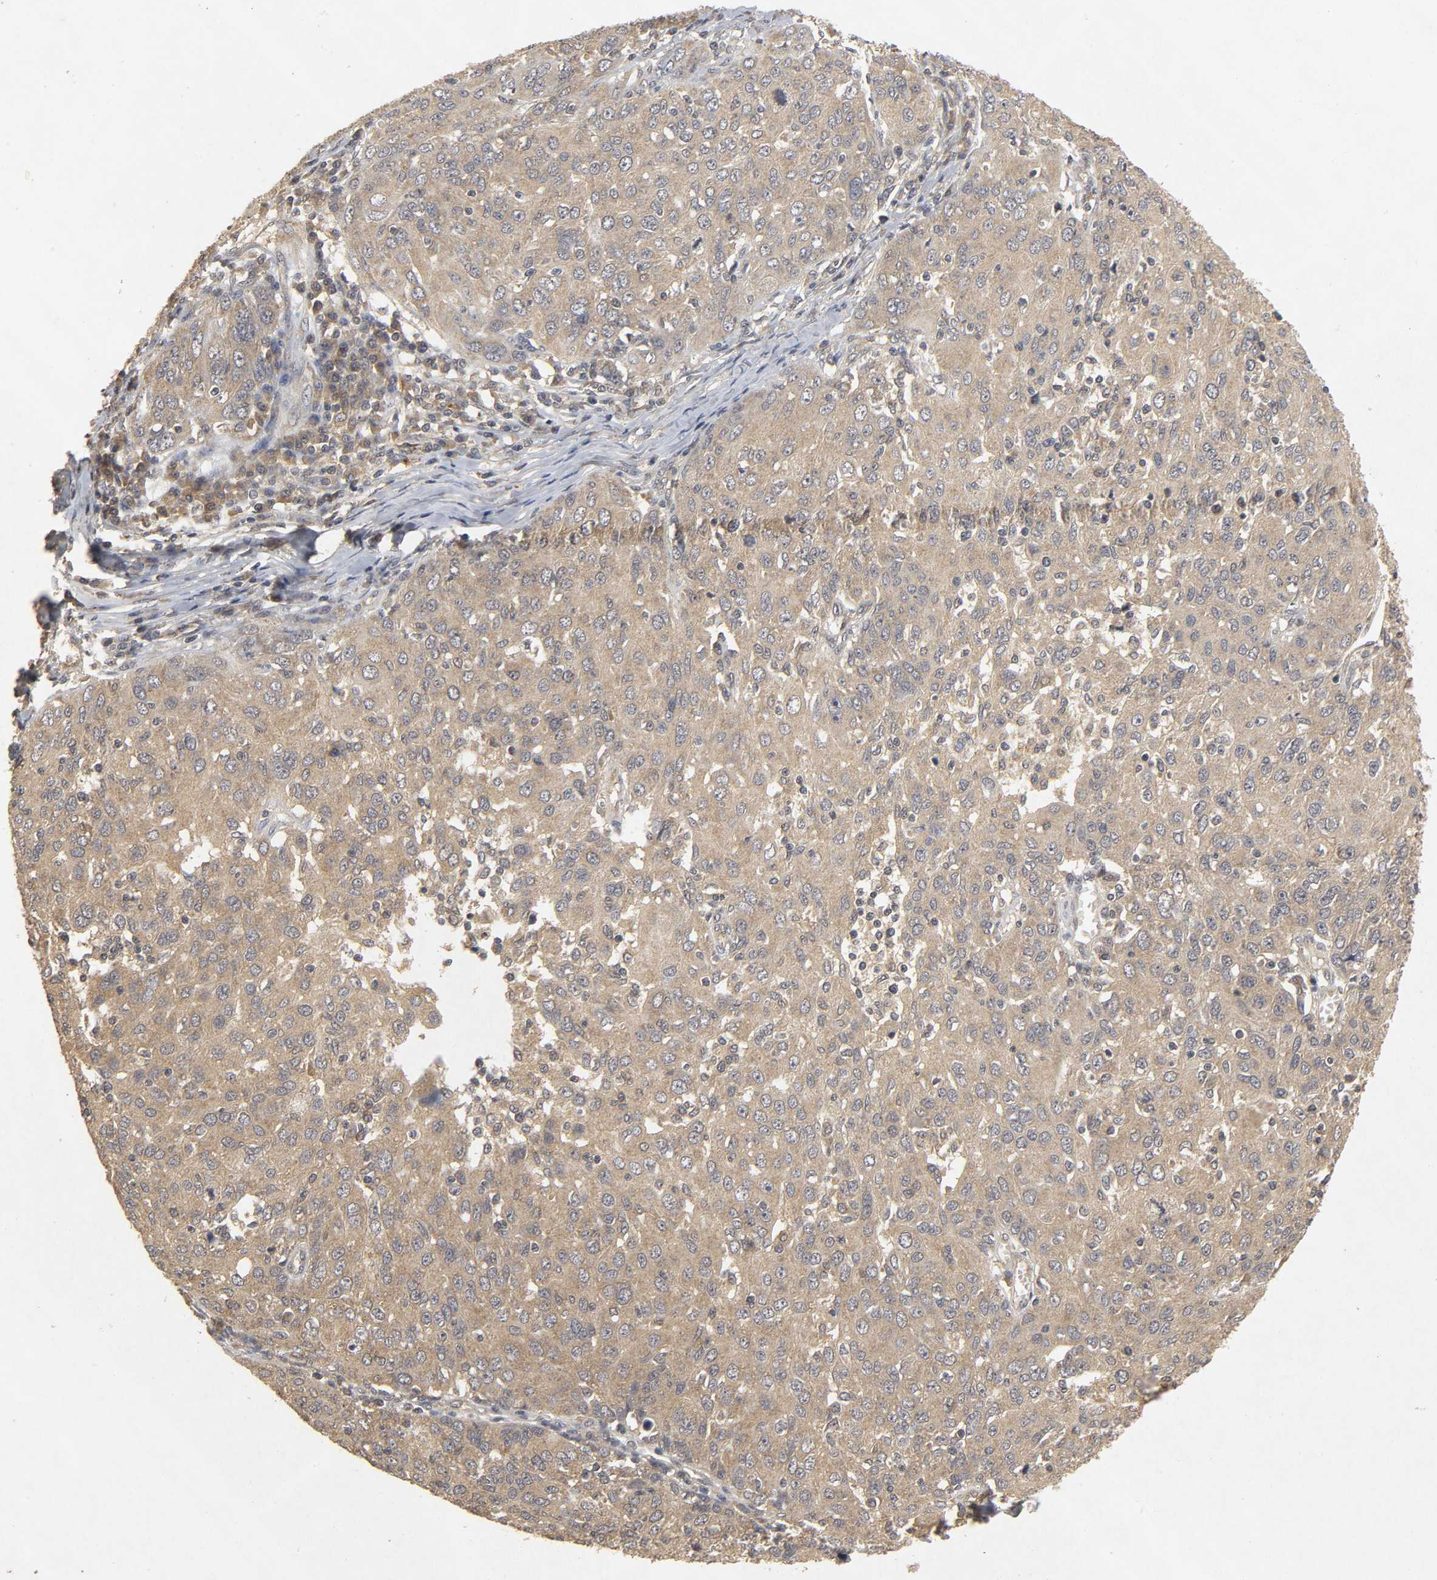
{"staining": {"intensity": "moderate", "quantity": ">75%", "location": "cytoplasmic/membranous"}, "tissue": "ovarian cancer", "cell_type": "Tumor cells", "image_type": "cancer", "snomed": [{"axis": "morphology", "description": "Carcinoma, endometroid"}, {"axis": "topography", "description": "Ovary"}], "caption": "High-magnification brightfield microscopy of endometroid carcinoma (ovarian) stained with DAB (3,3'-diaminobenzidine) (brown) and counterstained with hematoxylin (blue). tumor cells exhibit moderate cytoplasmic/membranous positivity is identified in approximately>75% of cells.", "gene": "TRAF6", "patient": {"sex": "female", "age": 50}}